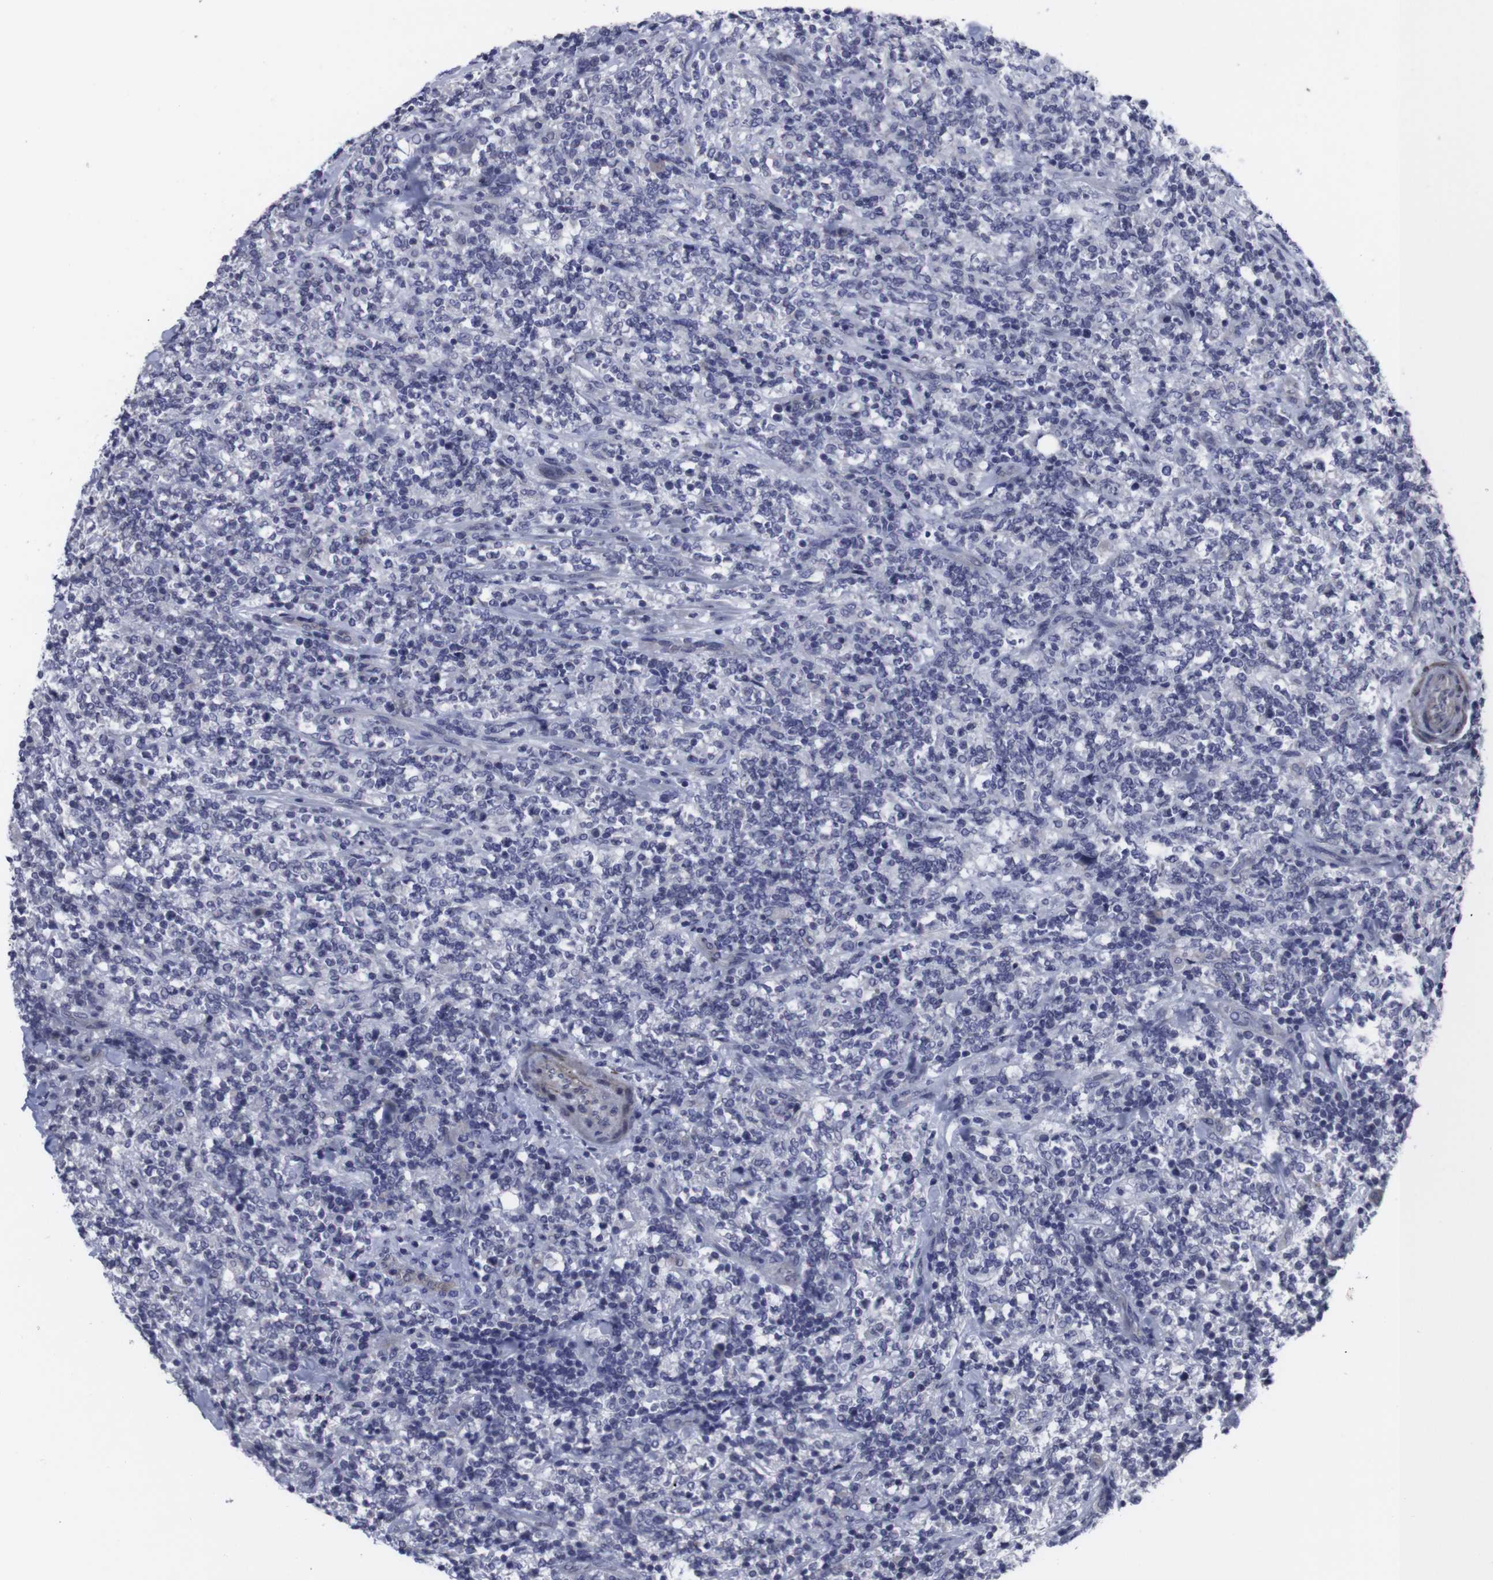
{"staining": {"intensity": "negative", "quantity": "none", "location": "none"}, "tissue": "lymphoma", "cell_type": "Tumor cells", "image_type": "cancer", "snomed": [{"axis": "morphology", "description": "Malignant lymphoma, non-Hodgkin's type, High grade"}, {"axis": "topography", "description": "Soft tissue"}], "caption": "High power microscopy photomicrograph of an IHC histopathology image of lymphoma, revealing no significant positivity in tumor cells.", "gene": "SNCG", "patient": {"sex": "male", "age": 18}}